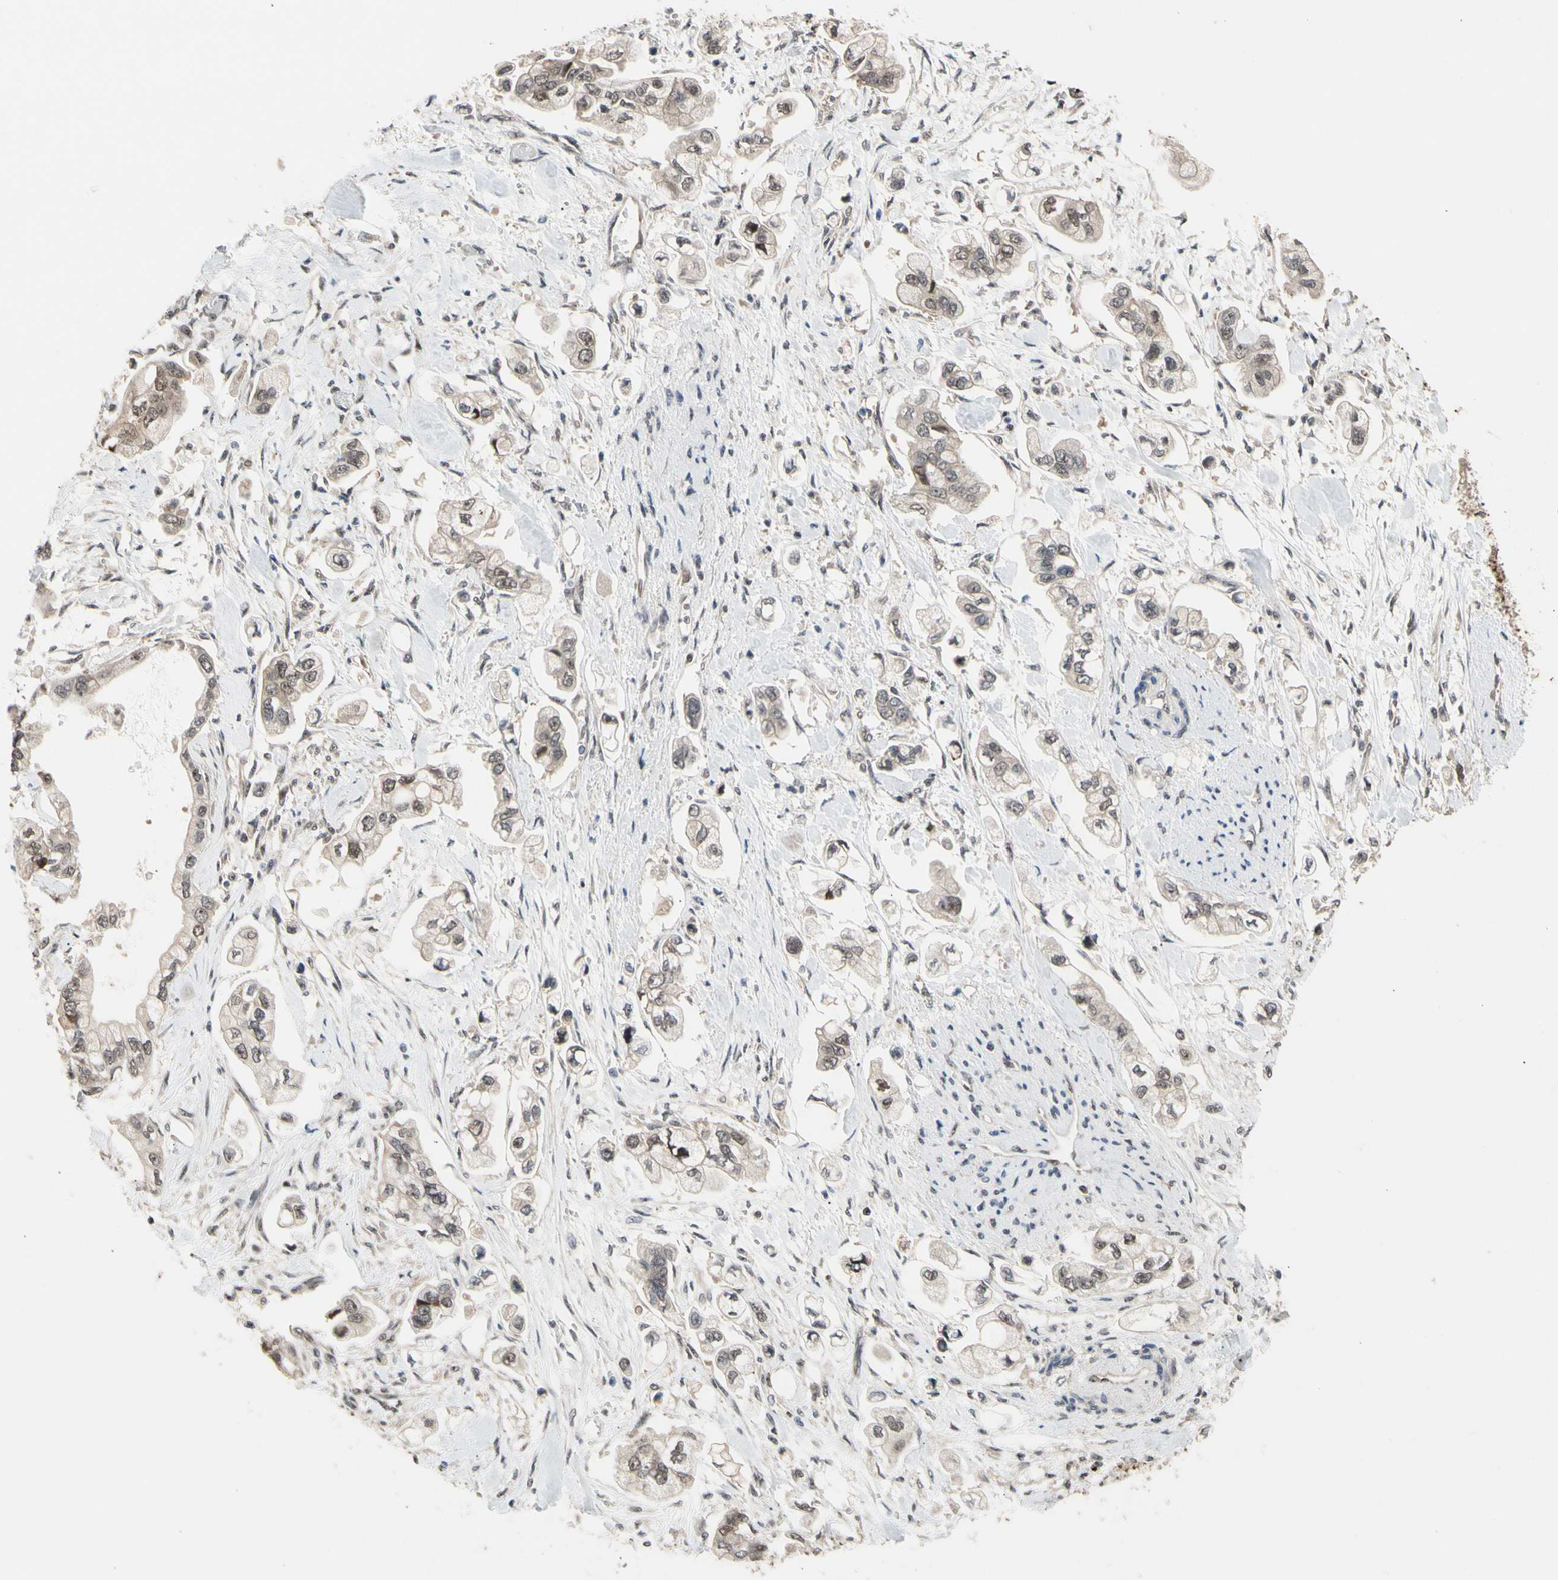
{"staining": {"intensity": "weak", "quantity": ">75%", "location": "cytoplasmic/membranous,nuclear"}, "tissue": "stomach cancer", "cell_type": "Tumor cells", "image_type": "cancer", "snomed": [{"axis": "morphology", "description": "Adenocarcinoma, NOS"}, {"axis": "topography", "description": "Stomach"}], "caption": "Adenocarcinoma (stomach) stained with a brown dye exhibits weak cytoplasmic/membranous and nuclear positive positivity in about >75% of tumor cells.", "gene": "NGEF", "patient": {"sex": "male", "age": 62}}